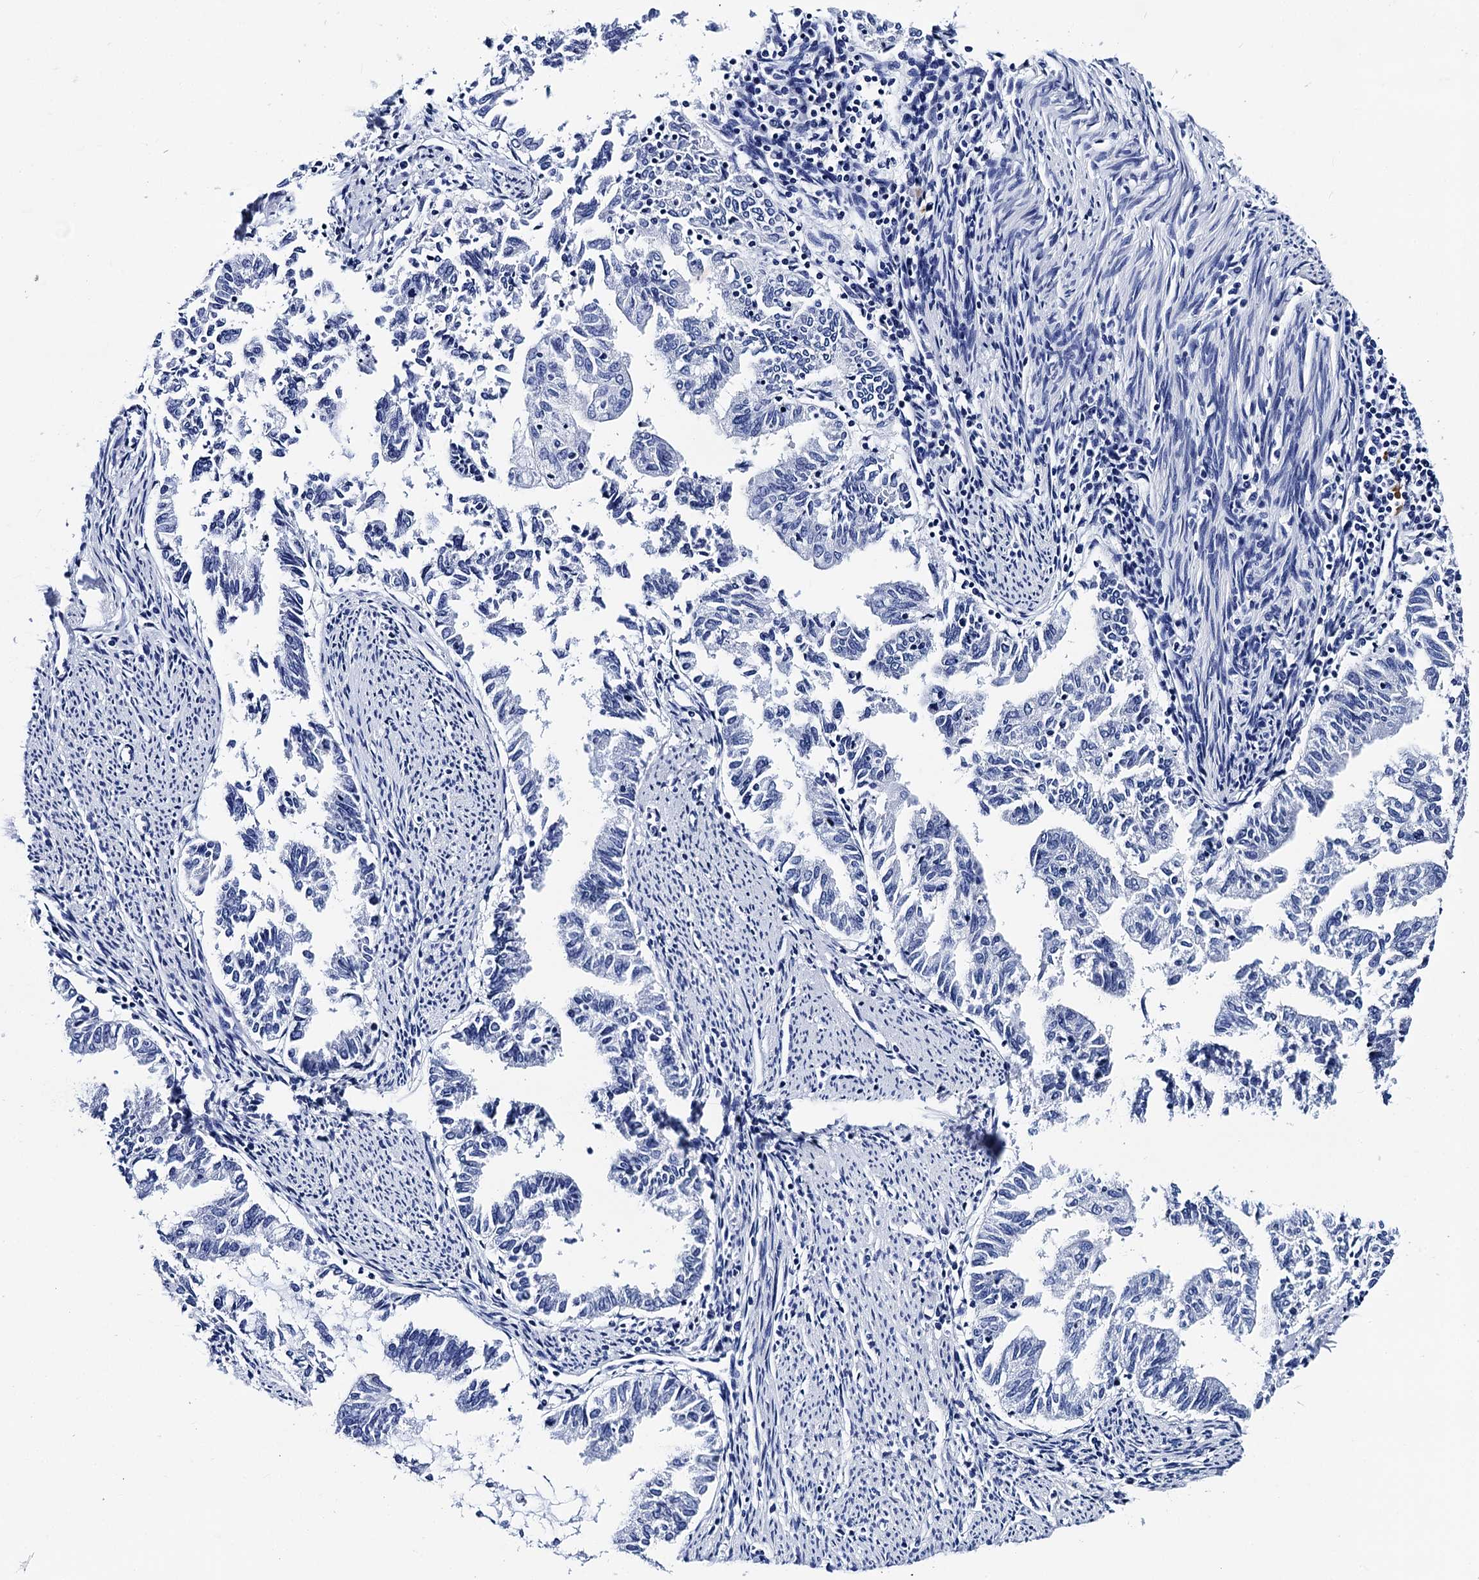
{"staining": {"intensity": "negative", "quantity": "none", "location": "none"}, "tissue": "endometrial cancer", "cell_type": "Tumor cells", "image_type": "cancer", "snomed": [{"axis": "morphology", "description": "Adenocarcinoma, NOS"}, {"axis": "topography", "description": "Endometrium"}], "caption": "Tumor cells are negative for brown protein staining in adenocarcinoma (endometrial).", "gene": "MYBPC3", "patient": {"sex": "female", "age": 79}}